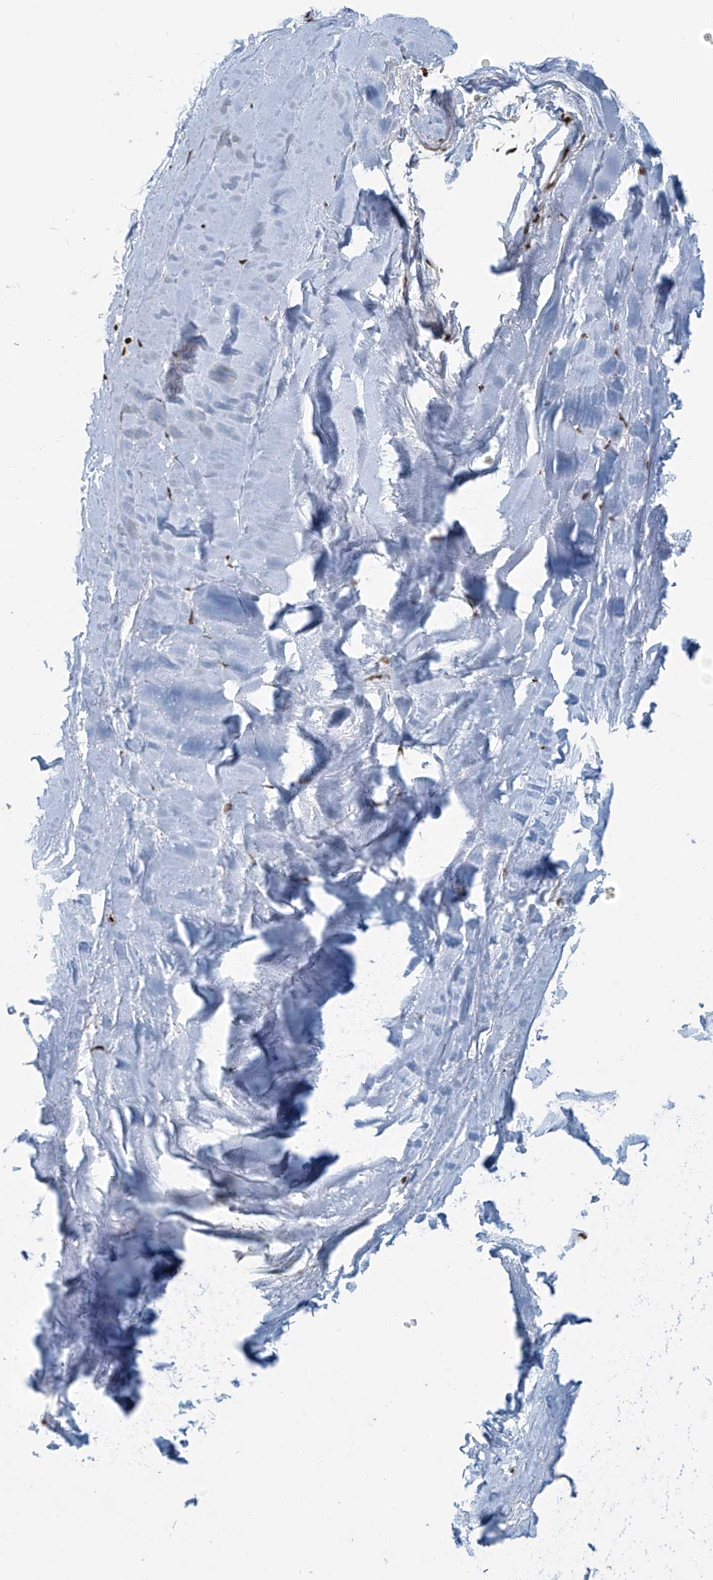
{"staining": {"intensity": "moderate", "quantity": ">75%", "location": "nuclear"}, "tissue": "adipose tissue", "cell_type": "Adipocytes", "image_type": "normal", "snomed": [{"axis": "morphology", "description": "Normal tissue, NOS"}, {"axis": "morphology", "description": "Basal cell carcinoma"}, {"axis": "topography", "description": "Skin"}], "caption": "Immunohistochemistry (IHC) histopathology image of benign adipose tissue stained for a protein (brown), which displays medium levels of moderate nuclear staining in approximately >75% of adipocytes.", "gene": "ENSG00000257390", "patient": {"sex": "female", "age": 89}}